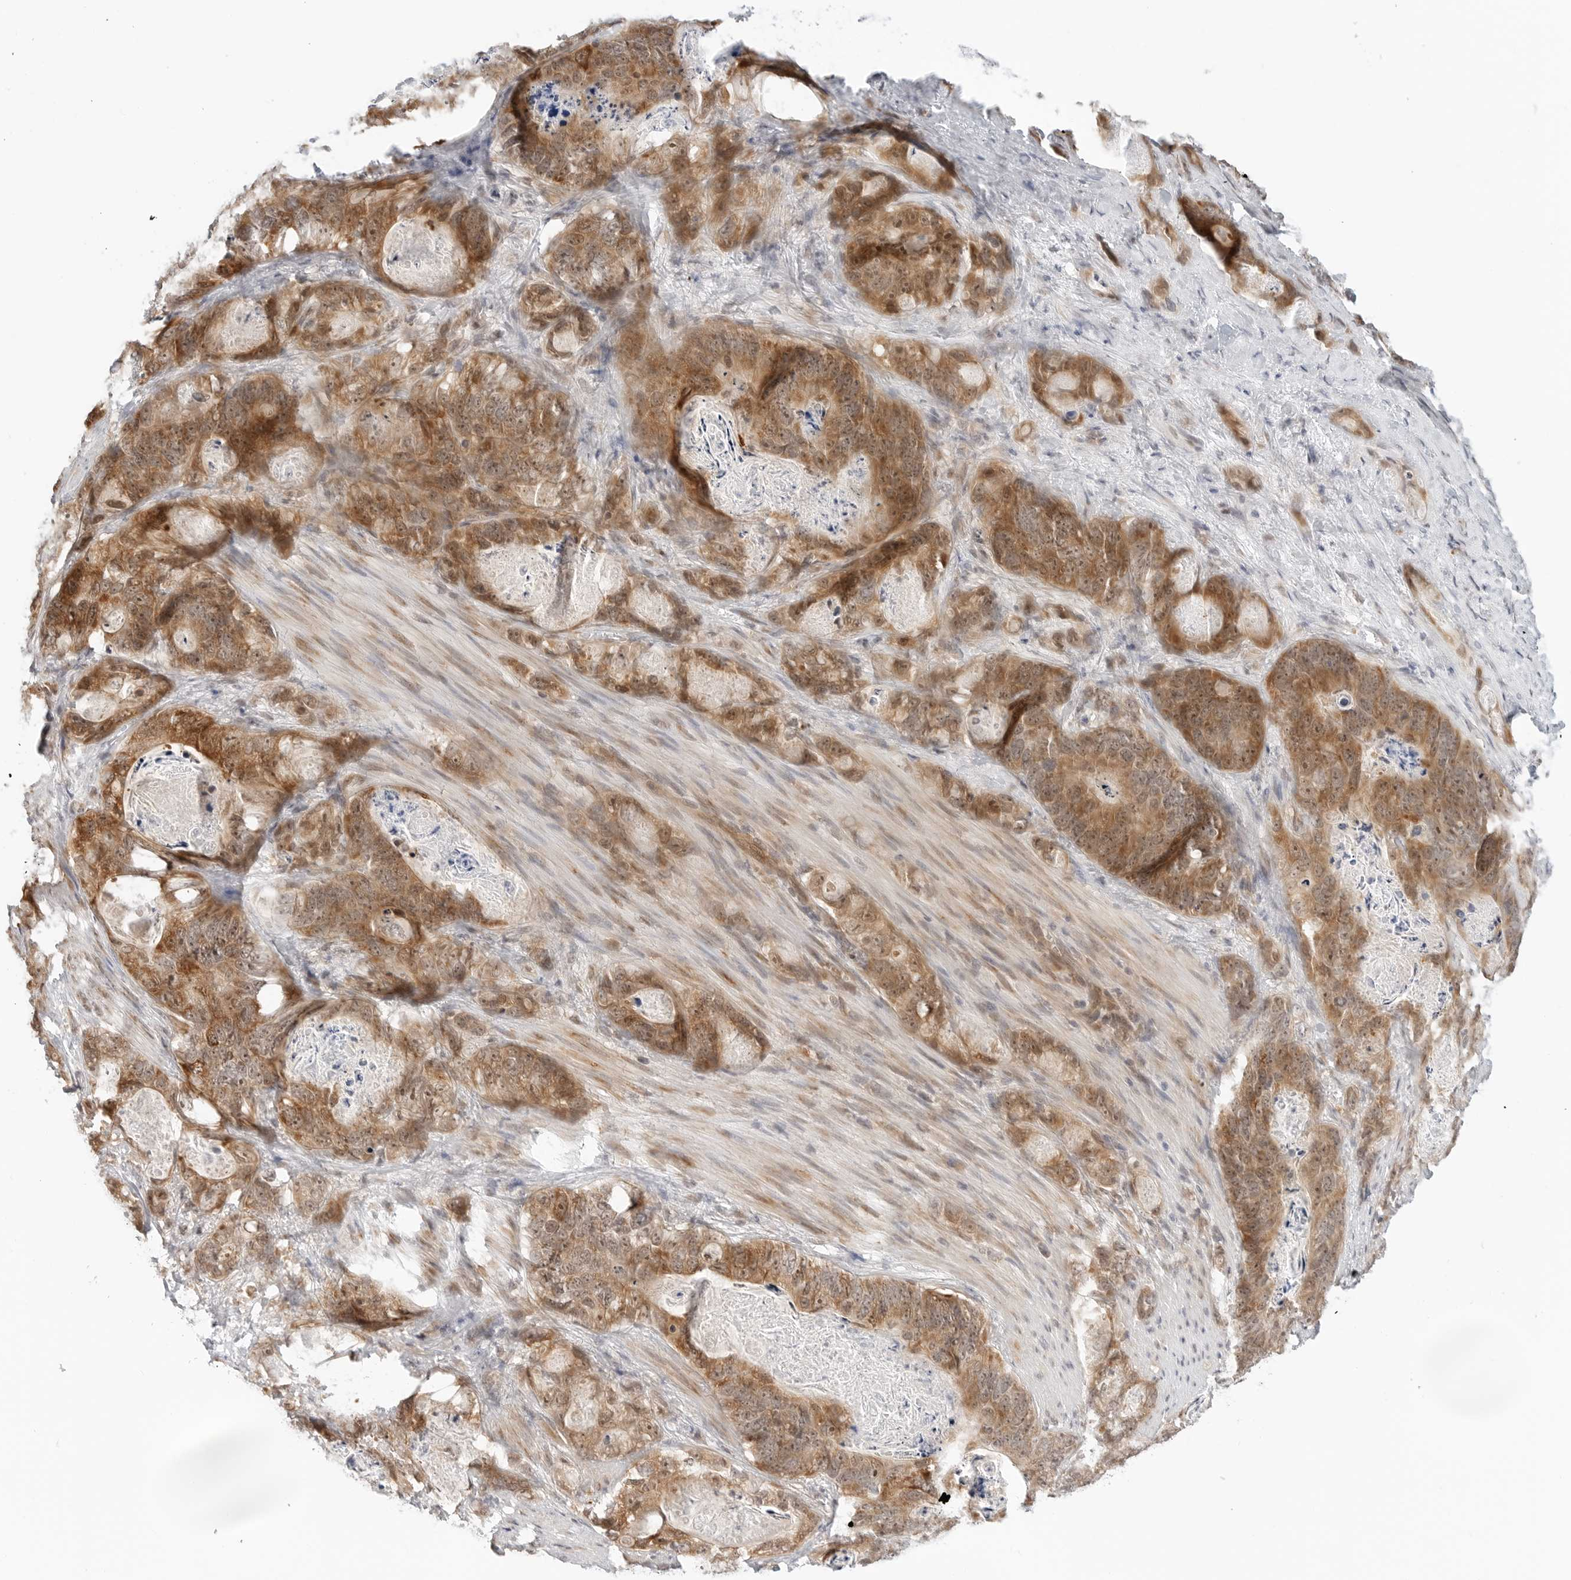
{"staining": {"intensity": "moderate", "quantity": ">75%", "location": "cytoplasmic/membranous"}, "tissue": "stomach cancer", "cell_type": "Tumor cells", "image_type": "cancer", "snomed": [{"axis": "morphology", "description": "Normal tissue, NOS"}, {"axis": "morphology", "description": "Adenocarcinoma, NOS"}, {"axis": "topography", "description": "Stomach"}], "caption": "Immunohistochemical staining of stomach adenocarcinoma exhibits moderate cytoplasmic/membranous protein expression in approximately >75% of tumor cells.", "gene": "POLR3GL", "patient": {"sex": "female", "age": 89}}